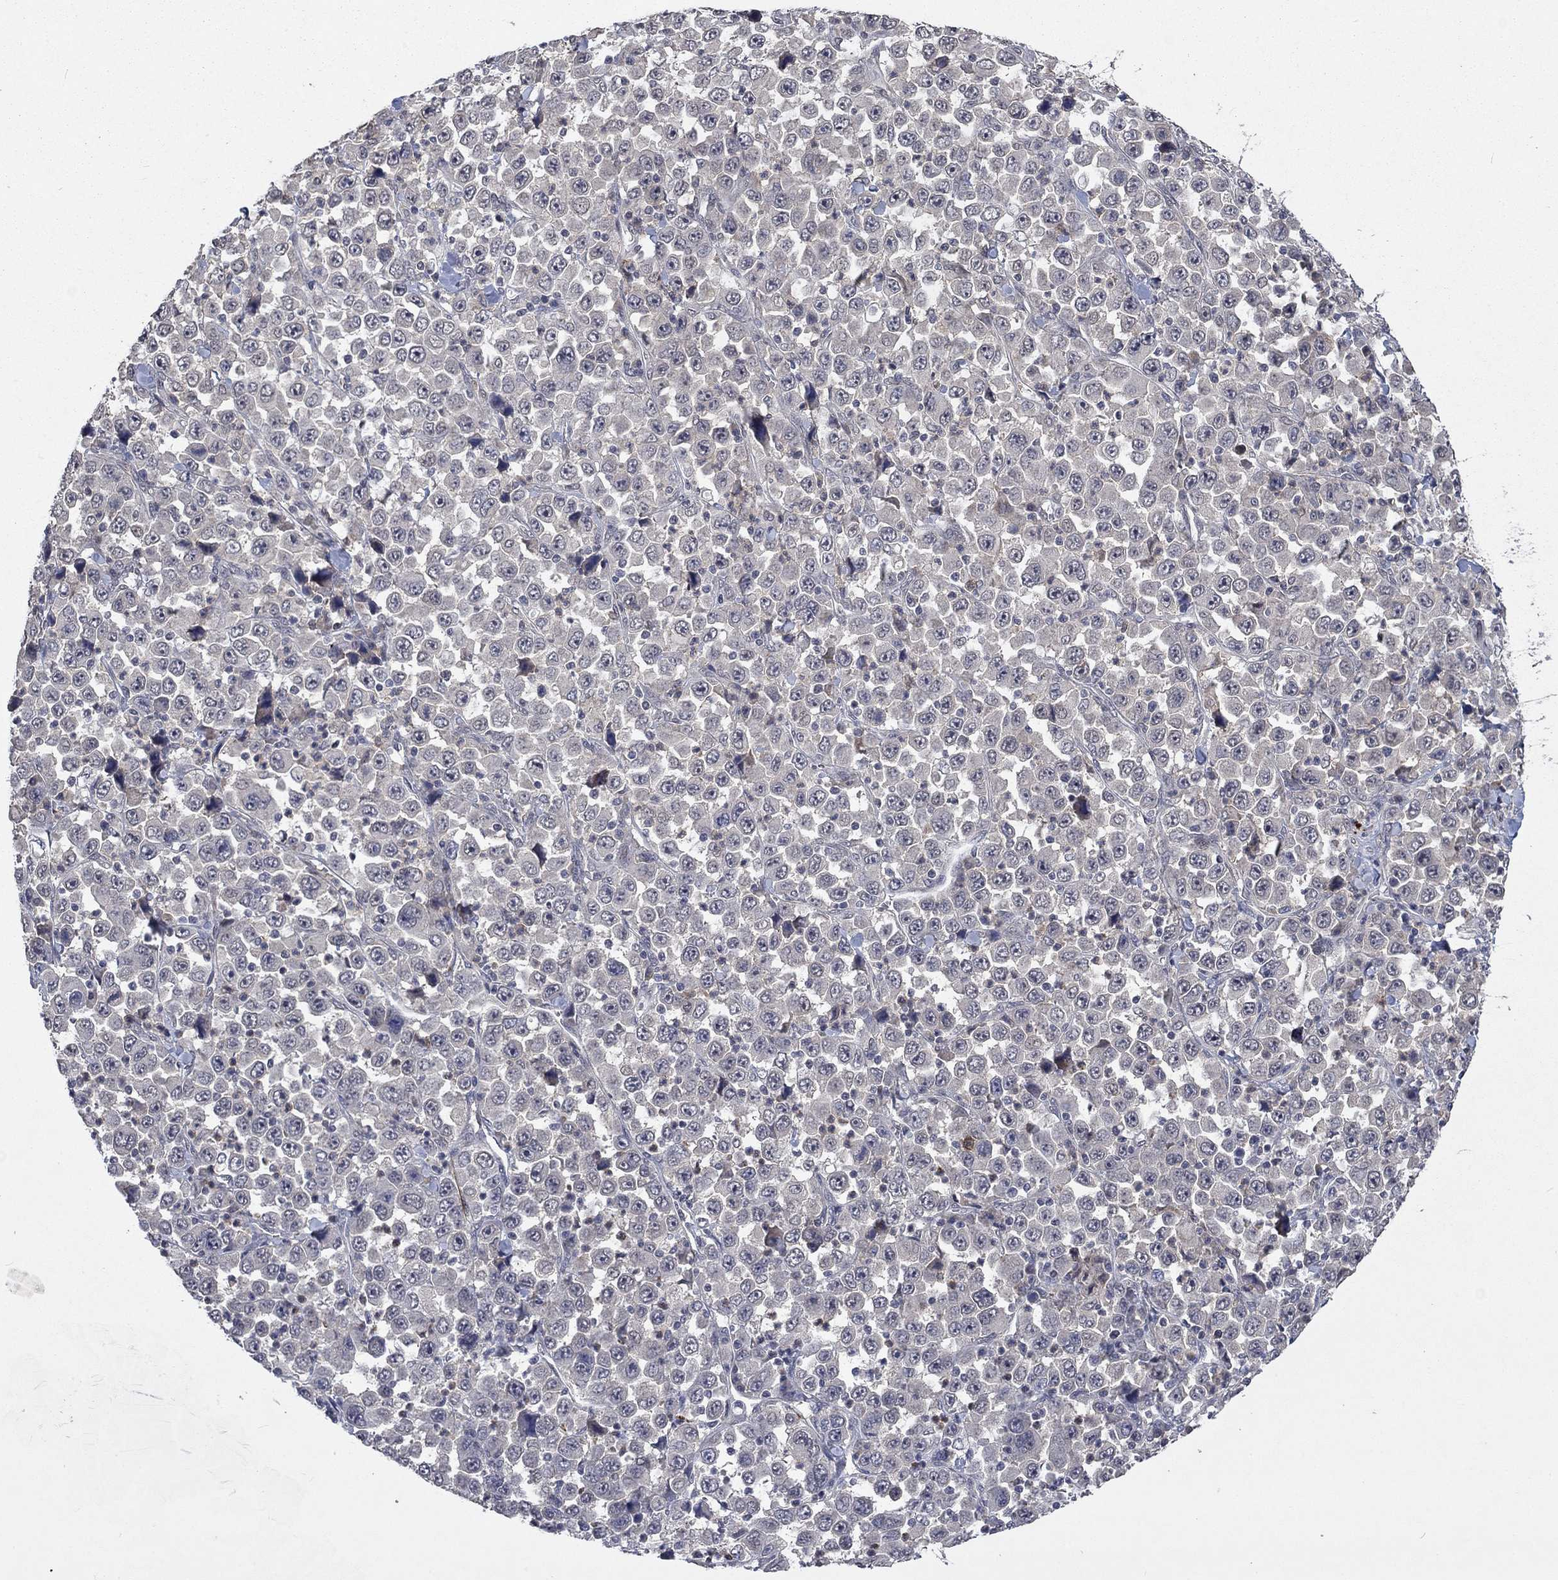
{"staining": {"intensity": "negative", "quantity": "none", "location": "none"}, "tissue": "stomach cancer", "cell_type": "Tumor cells", "image_type": "cancer", "snomed": [{"axis": "morphology", "description": "Normal tissue, NOS"}, {"axis": "morphology", "description": "Adenocarcinoma, NOS"}, {"axis": "topography", "description": "Stomach, upper"}, {"axis": "topography", "description": "Stomach"}], "caption": "Tumor cells show no significant staining in stomach cancer.", "gene": "PPP1R9A", "patient": {"sex": "male", "age": 59}}